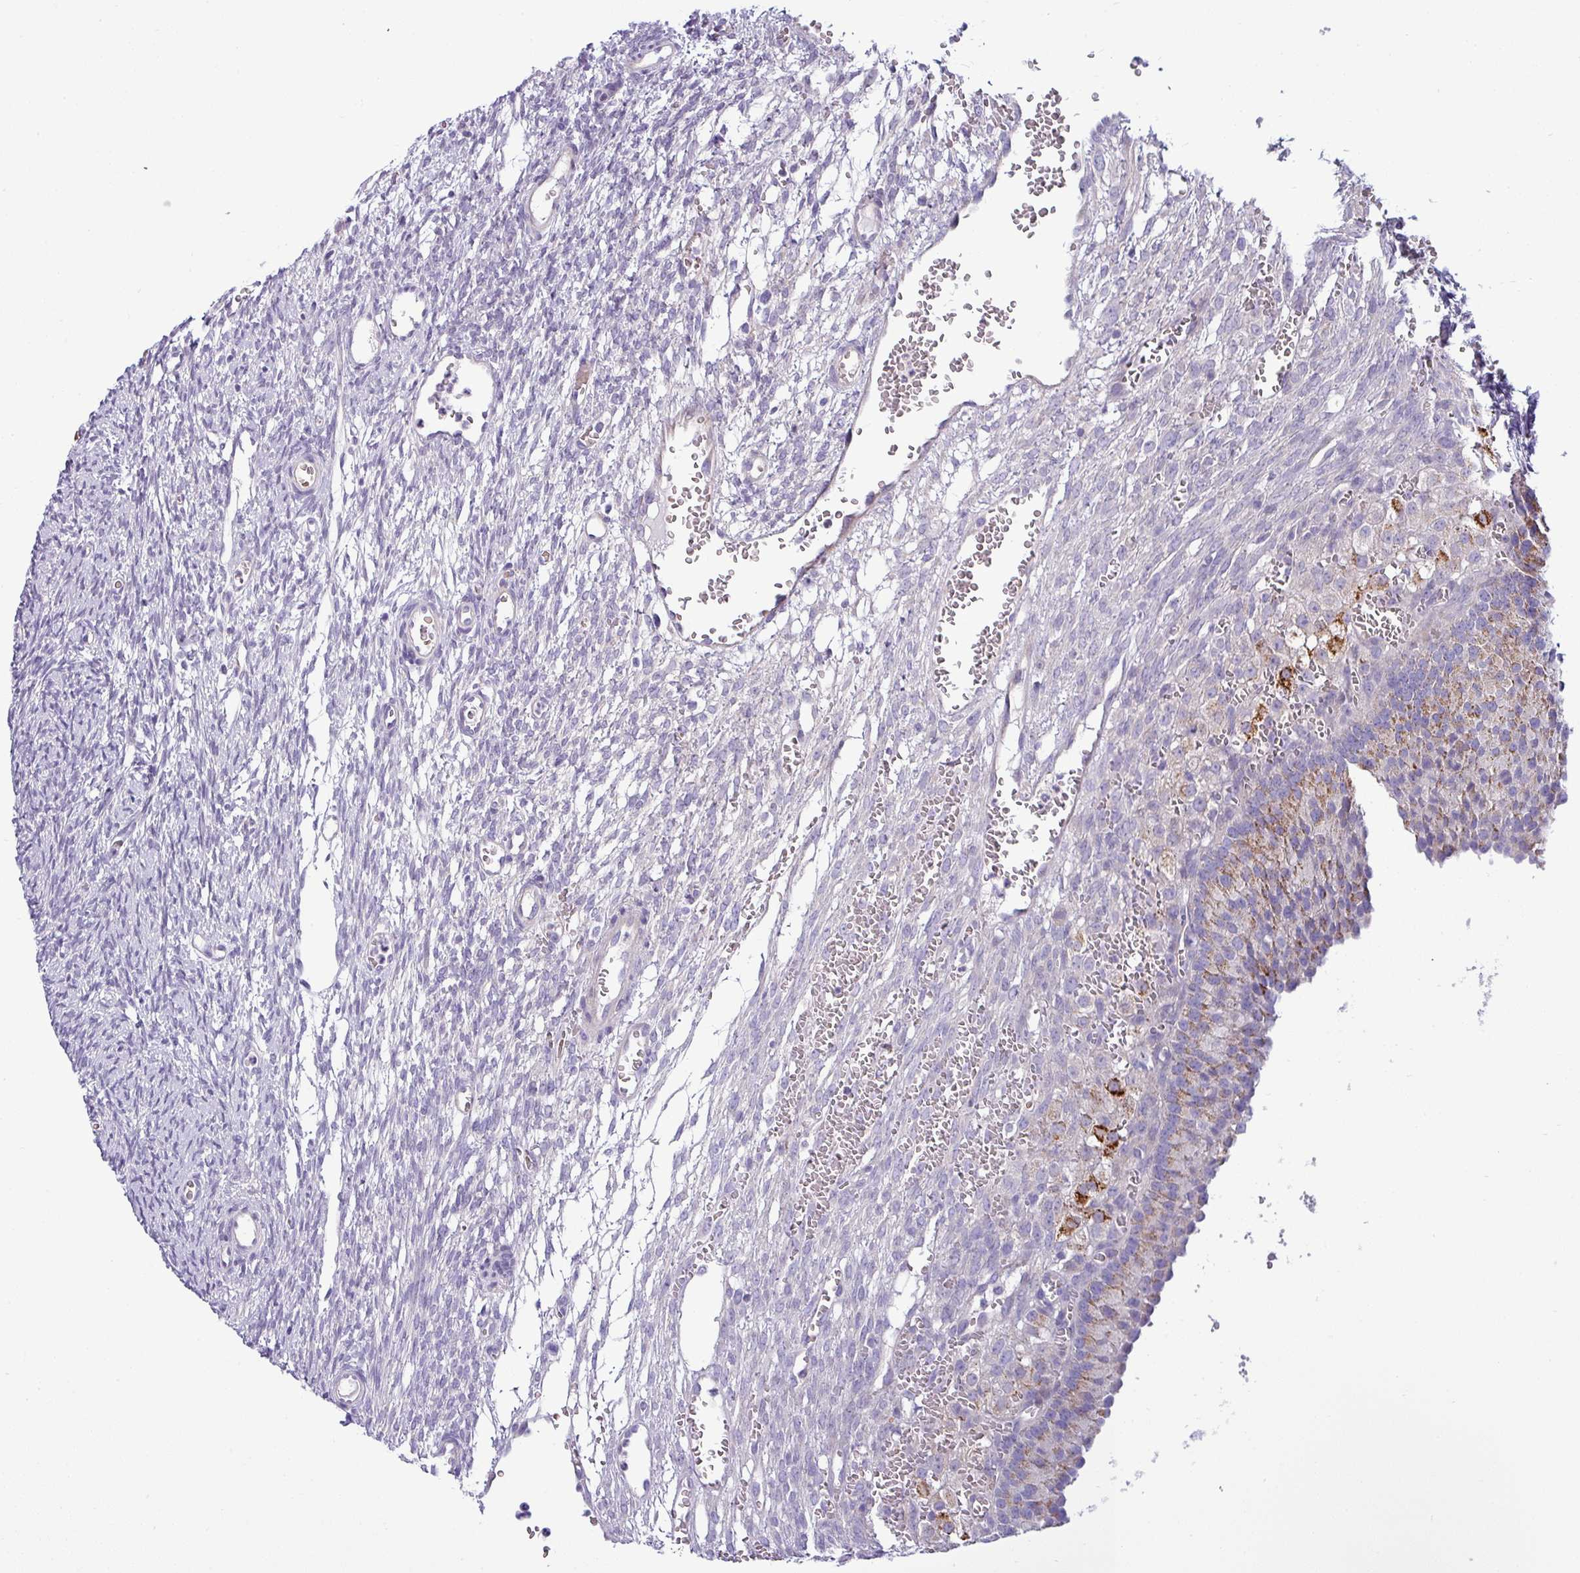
{"staining": {"intensity": "negative", "quantity": "none", "location": "none"}, "tissue": "ovary", "cell_type": "Follicle cells", "image_type": "normal", "snomed": [{"axis": "morphology", "description": "Normal tissue, NOS"}, {"axis": "topography", "description": "Ovary"}], "caption": "DAB (3,3'-diaminobenzidine) immunohistochemical staining of normal human ovary displays no significant positivity in follicle cells.", "gene": "ACAP3", "patient": {"sex": "female", "age": 39}}